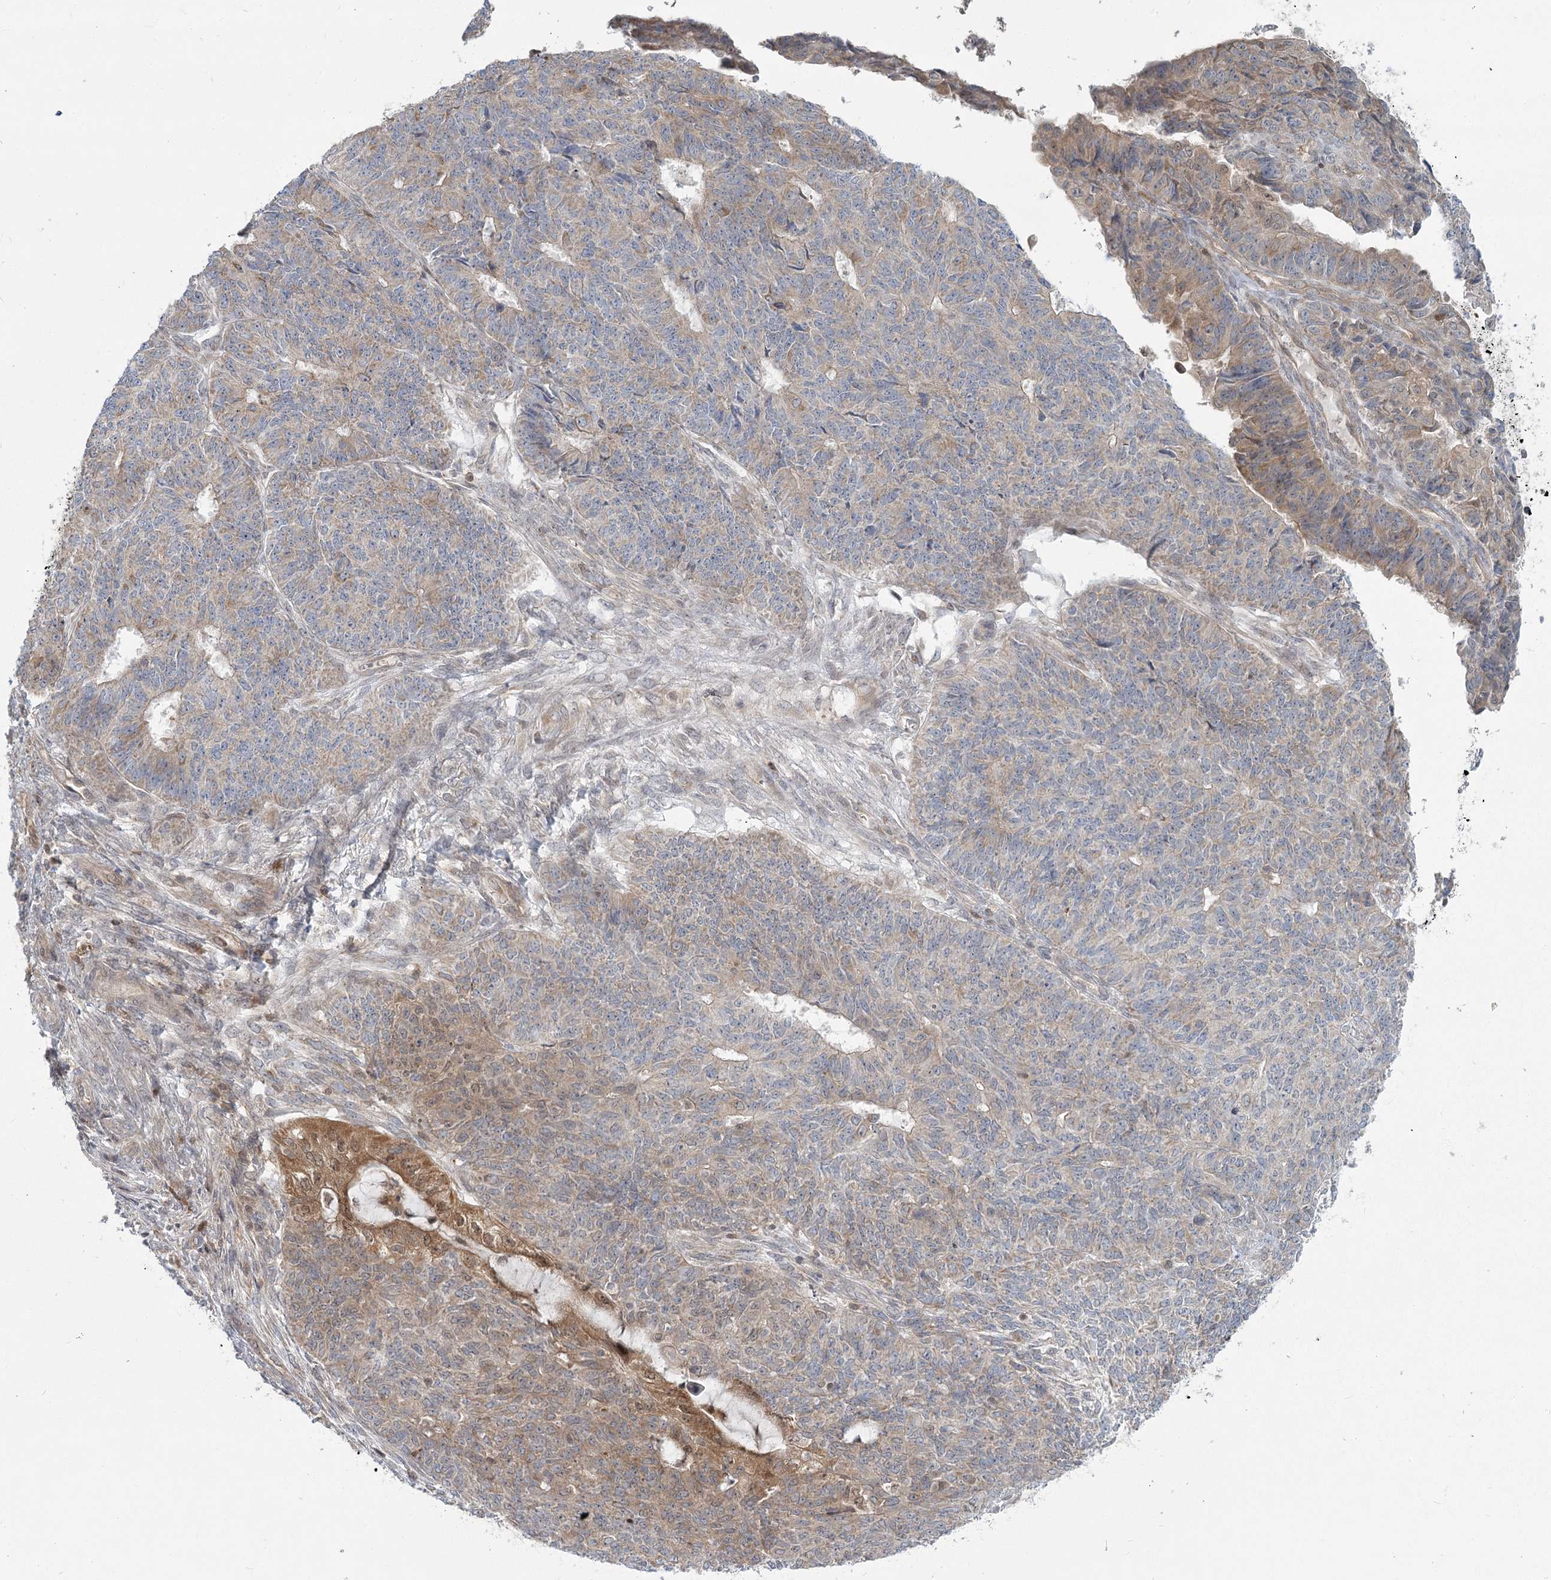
{"staining": {"intensity": "weak", "quantity": "25%-75%", "location": "cytoplasmic/membranous"}, "tissue": "endometrial cancer", "cell_type": "Tumor cells", "image_type": "cancer", "snomed": [{"axis": "morphology", "description": "Adenocarcinoma, NOS"}, {"axis": "topography", "description": "Endometrium"}], "caption": "Protein expression analysis of endometrial cancer (adenocarcinoma) reveals weak cytoplasmic/membranous positivity in about 25%-75% of tumor cells. The staining was performed using DAB to visualize the protein expression in brown, while the nuclei were stained in blue with hematoxylin (Magnification: 20x).", "gene": "THNSL1", "patient": {"sex": "female", "age": 32}}